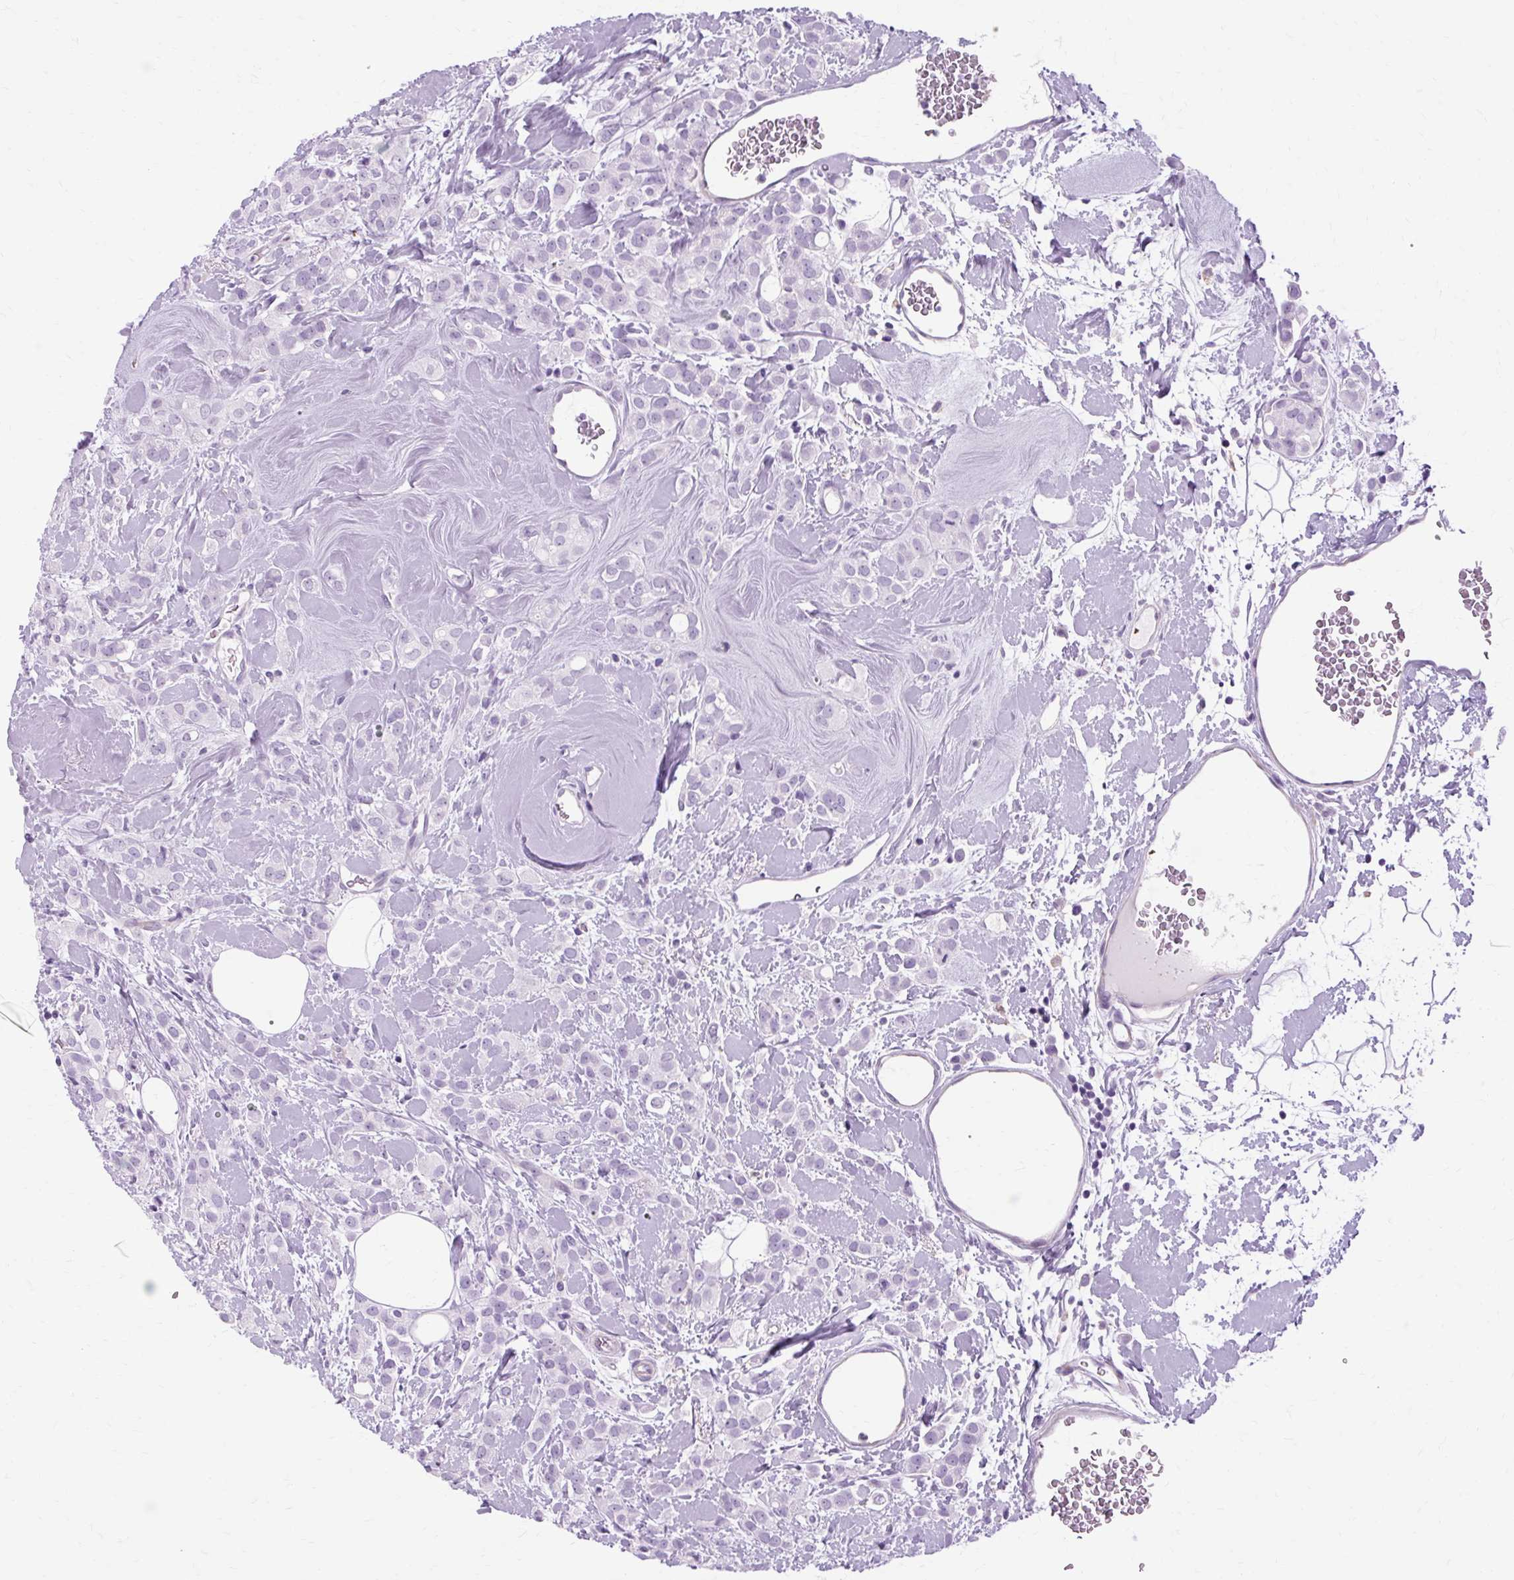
{"staining": {"intensity": "negative", "quantity": "none", "location": "none"}, "tissue": "breast cancer", "cell_type": "Tumor cells", "image_type": "cancer", "snomed": [{"axis": "morphology", "description": "Lobular carcinoma"}, {"axis": "topography", "description": "Breast"}], "caption": "DAB (3,3'-diaminobenzidine) immunohistochemical staining of breast lobular carcinoma reveals no significant positivity in tumor cells.", "gene": "OOEP", "patient": {"sex": "female", "age": 68}}